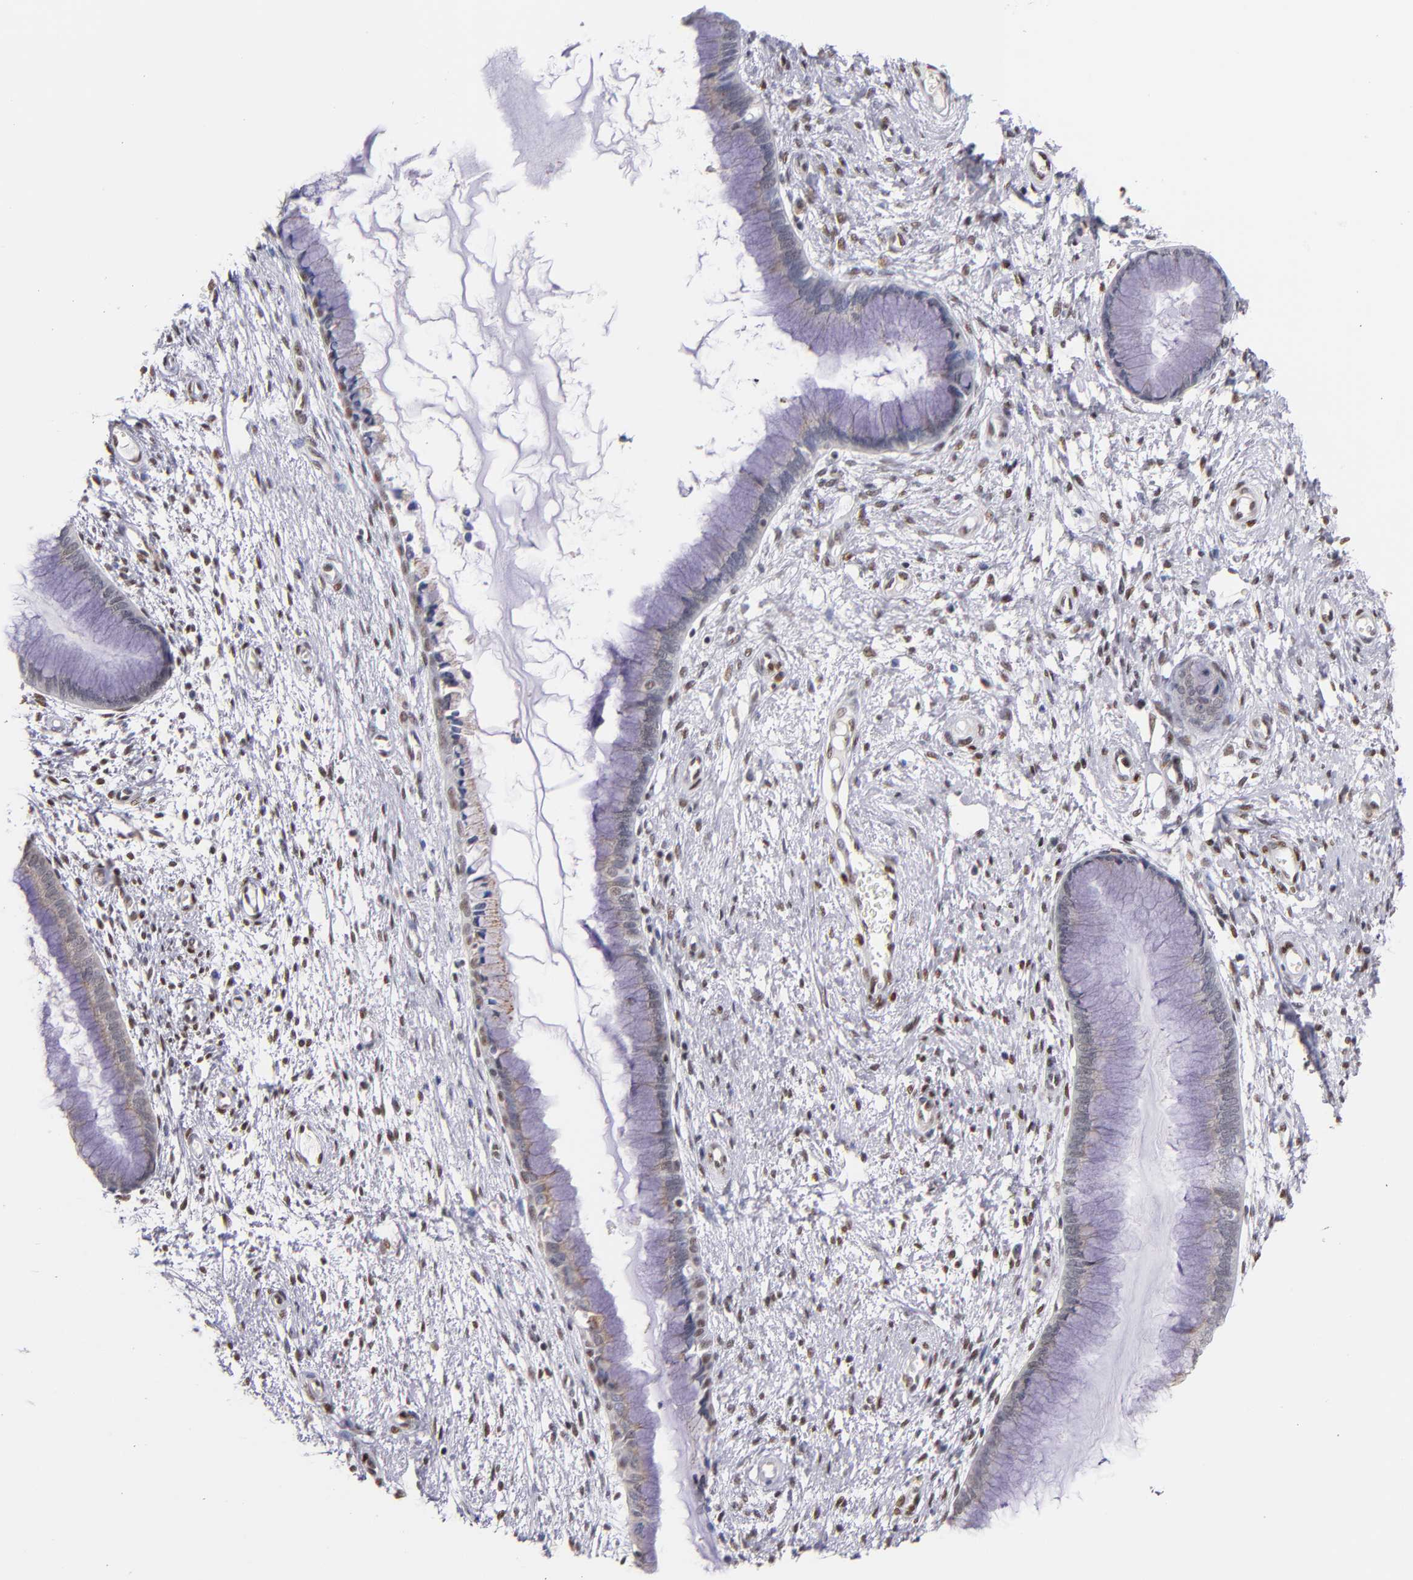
{"staining": {"intensity": "weak", "quantity": "<25%", "location": "cytoplasmic/membranous,nuclear"}, "tissue": "cervix", "cell_type": "Glandular cells", "image_type": "normal", "snomed": [{"axis": "morphology", "description": "Normal tissue, NOS"}, {"axis": "topography", "description": "Cervix"}], "caption": "Immunohistochemistry histopathology image of unremarkable human cervix stained for a protein (brown), which displays no staining in glandular cells.", "gene": "SRF", "patient": {"sex": "female", "age": 55}}